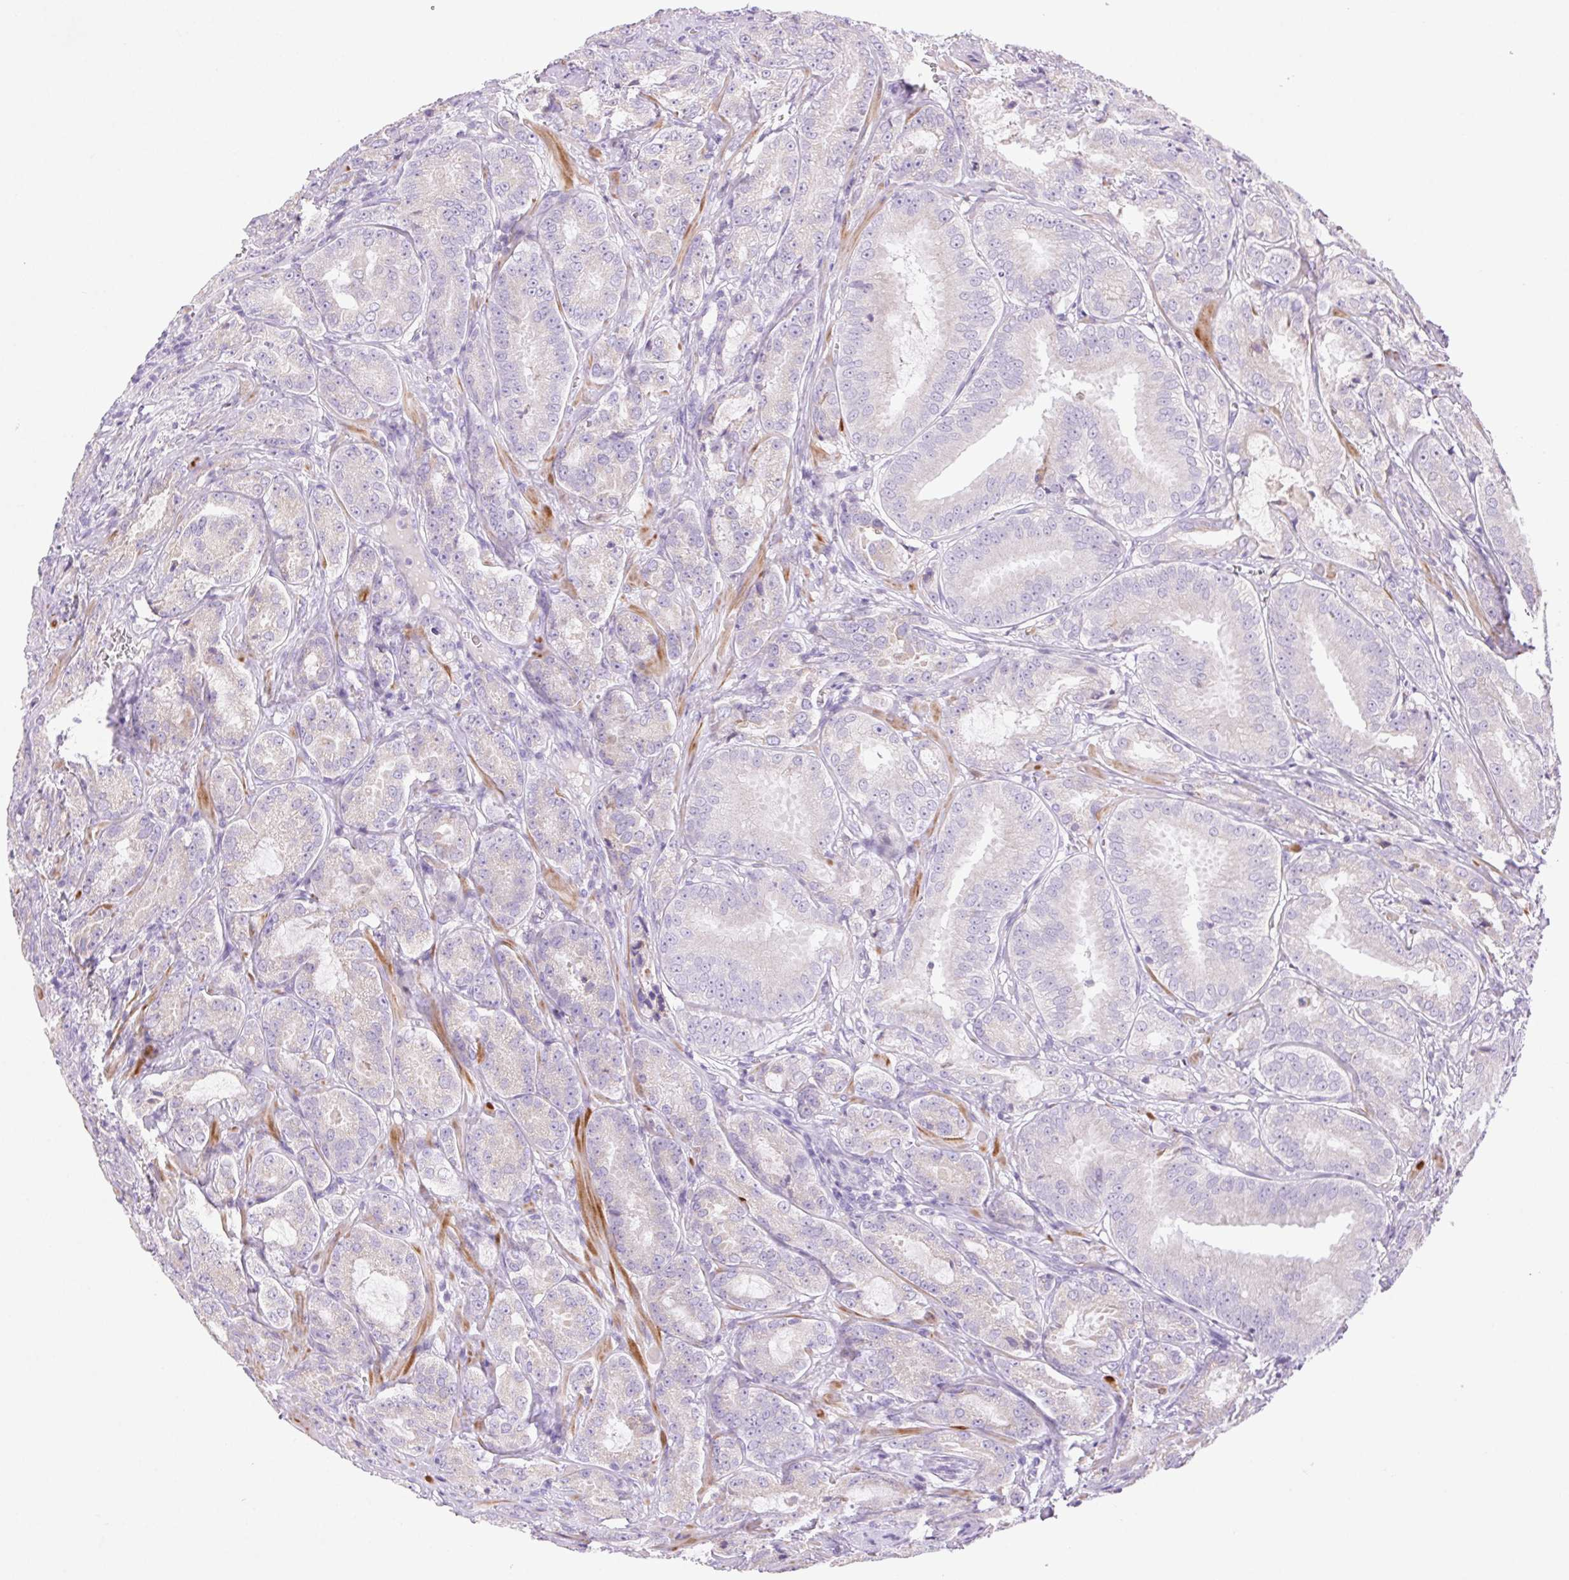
{"staining": {"intensity": "negative", "quantity": "none", "location": "none"}, "tissue": "prostate cancer", "cell_type": "Tumor cells", "image_type": "cancer", "snomed": [{"axis": "morphology", "description": "Adenocarcinoma, High grade"}, {"axis": "topography", "description": "Prostate"}], "caption": "Tumor cells are negative for brown protein staining in high-grade adenocarcinoma (prostate).", "gene": "ARHGAP11B", "patient": {"sex": "male", "age": 64}}